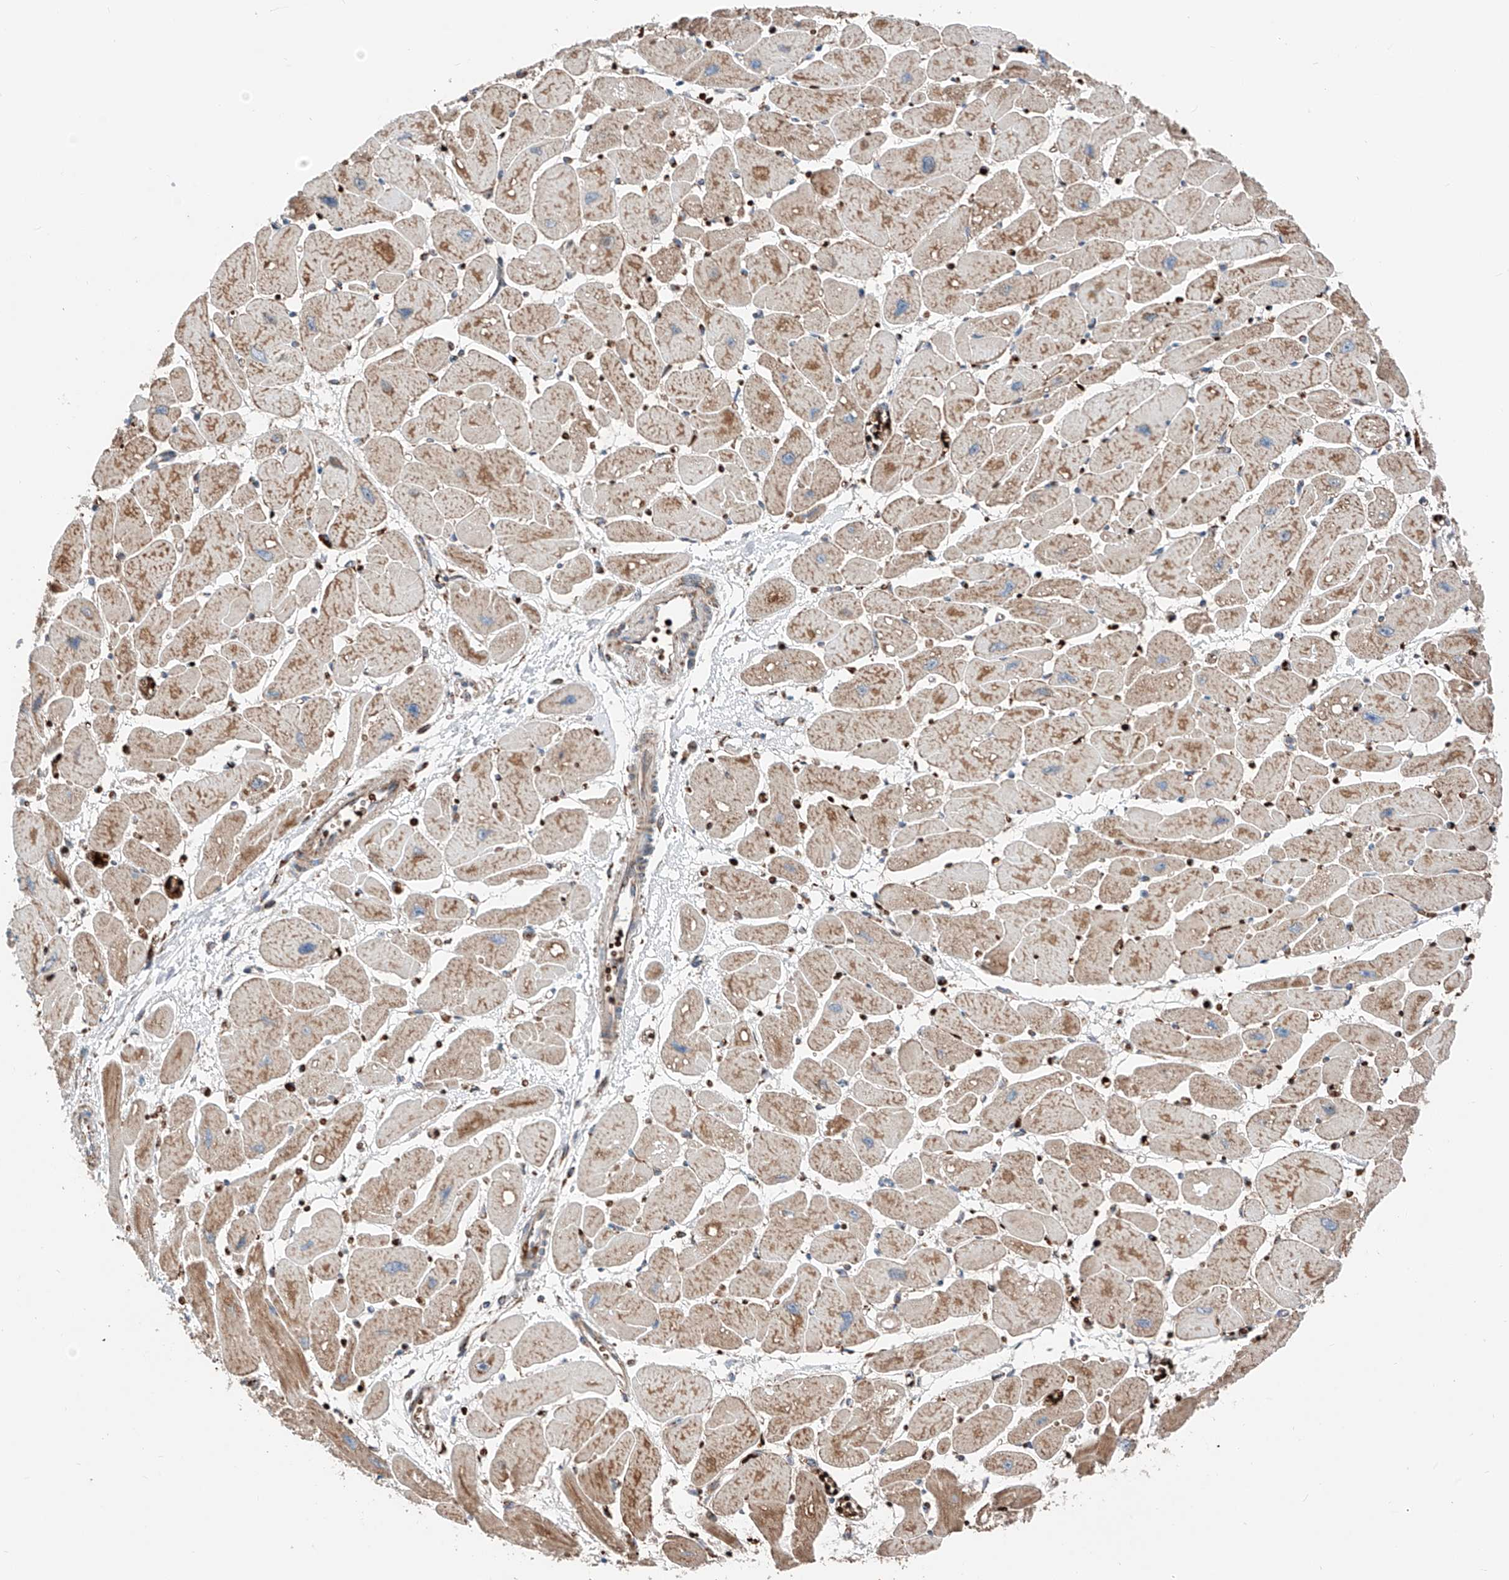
{"staining": {"intensity": "moderate", "quantity": ">75%", "location": "cytoplasmic/membranous"}, "tissue": "heart muscle", "cell_type": "Cardiomyocytes", "image_type": "normal", "snomed": [{"axis": "morphology", "description": "Normal tissue, NOS"}, {"axis": "topography", "description": "Heart"}], "caption": "An image showing moderate cytoplasmic/membranous positivity in approximately >75% of cardiomyocytes in benign heart muscle, as visualized by brown immunohistochemical staining.", "gene": "ZSCAN29", "patient": {"sex": "female", "age": 54}}